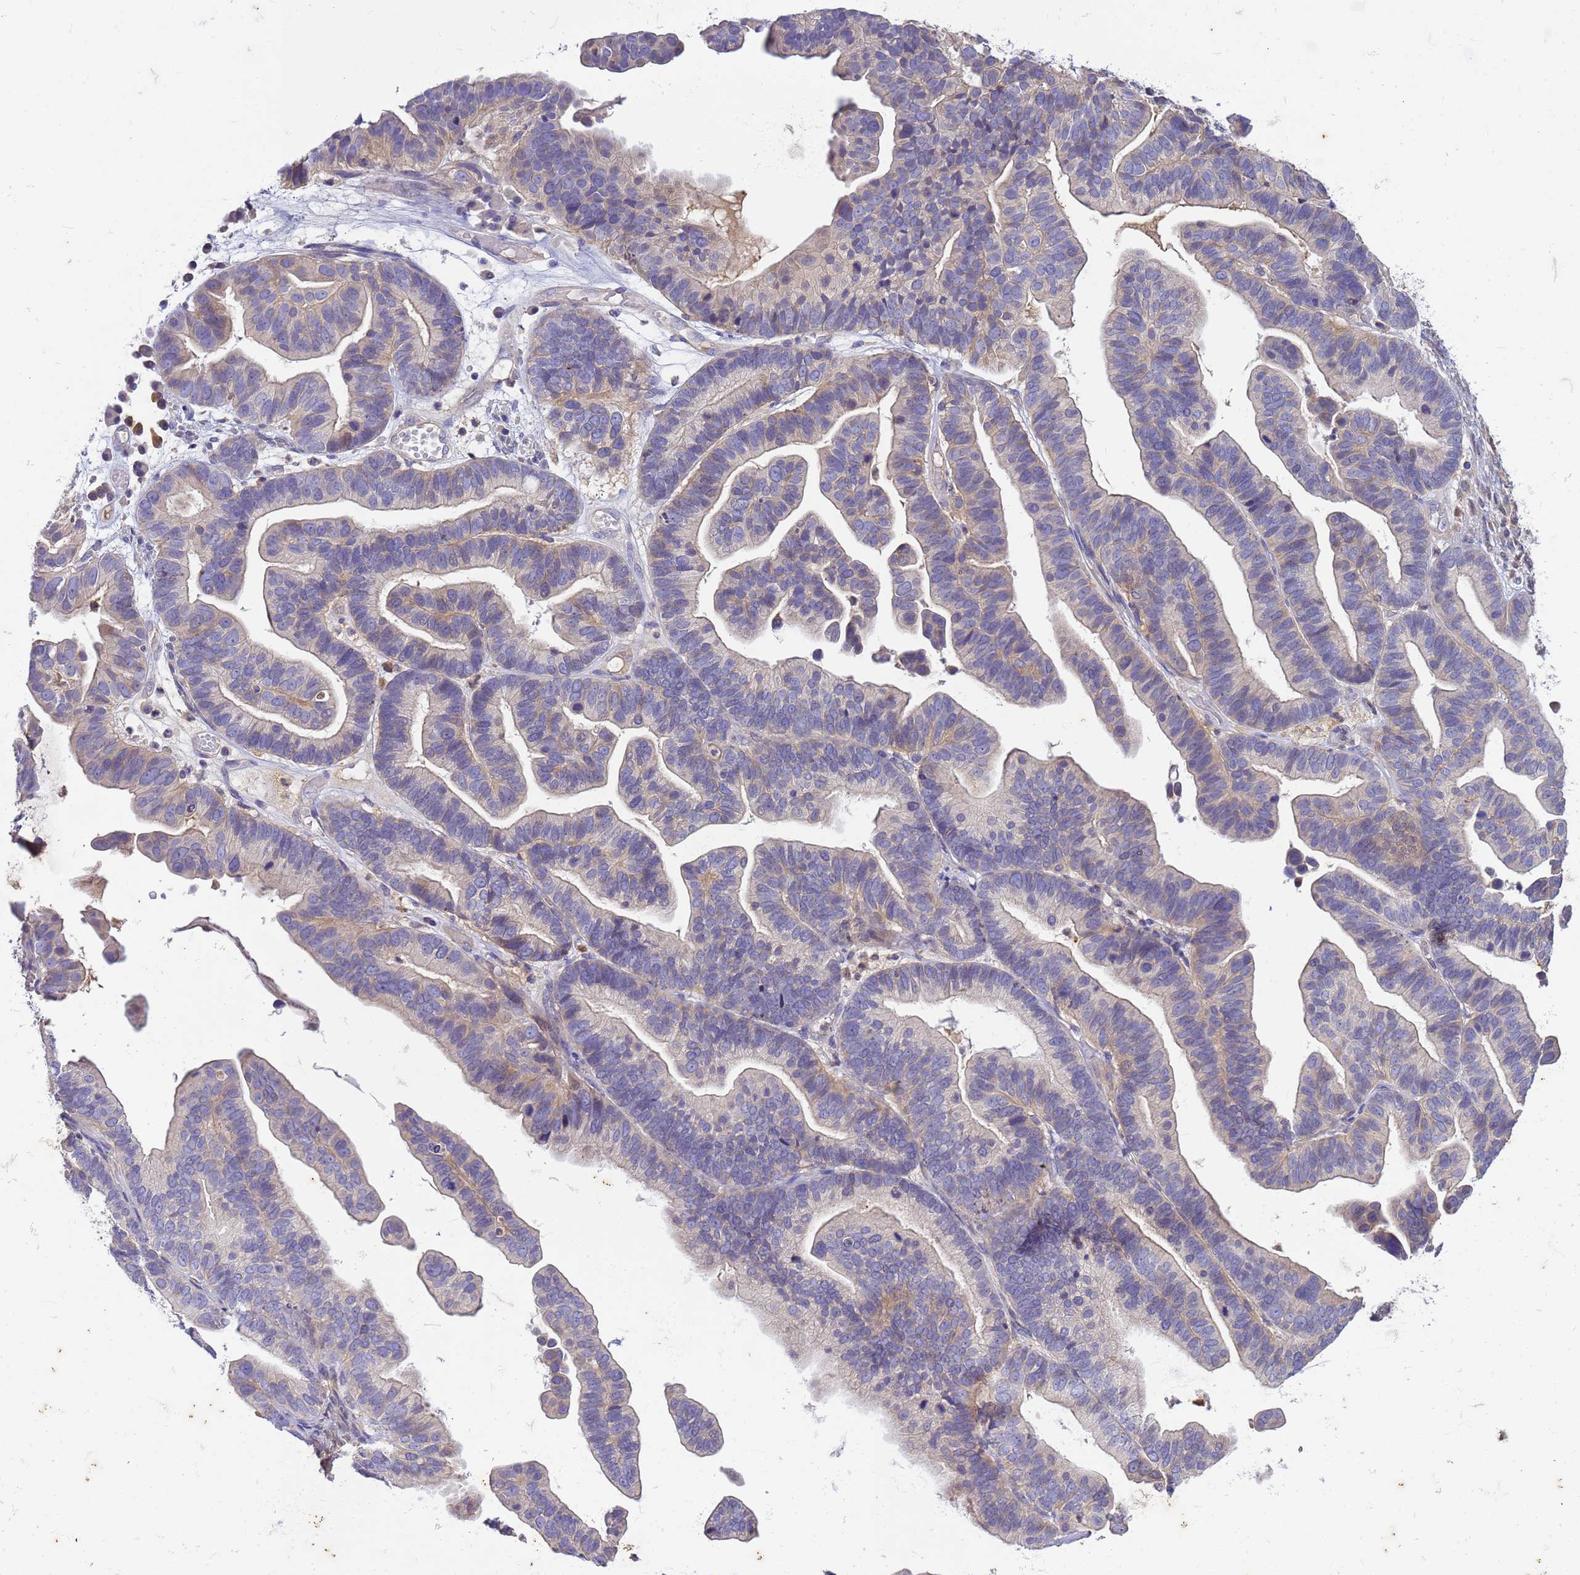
{"staining": {"intensity": "weak", "quantity": "<25%", "location": "cytoplasmic/membranous"}, "tissue": "ovarian cancer", "cell_type": "Tumor cells", "image_type": "cancer", "snomed": [{"axis": "morphology", "description": "Cystadenocarcinoma, serous, NOS"}, {"axis": "topography", "description": "Ovary"}], "caption": "This photomicrograph is of serous cystadenocarcinoma (ovarian) stained with immunohistochemistry to label a protein in brown with the nuclei are counter-stained blue. There is no positivity in tumor cells. (Immunohistochemistry (ihc), brightfield microscopy, high magnification).", "gene": "PLCXD3", "patient": {"sex": "female", "age": 56}}